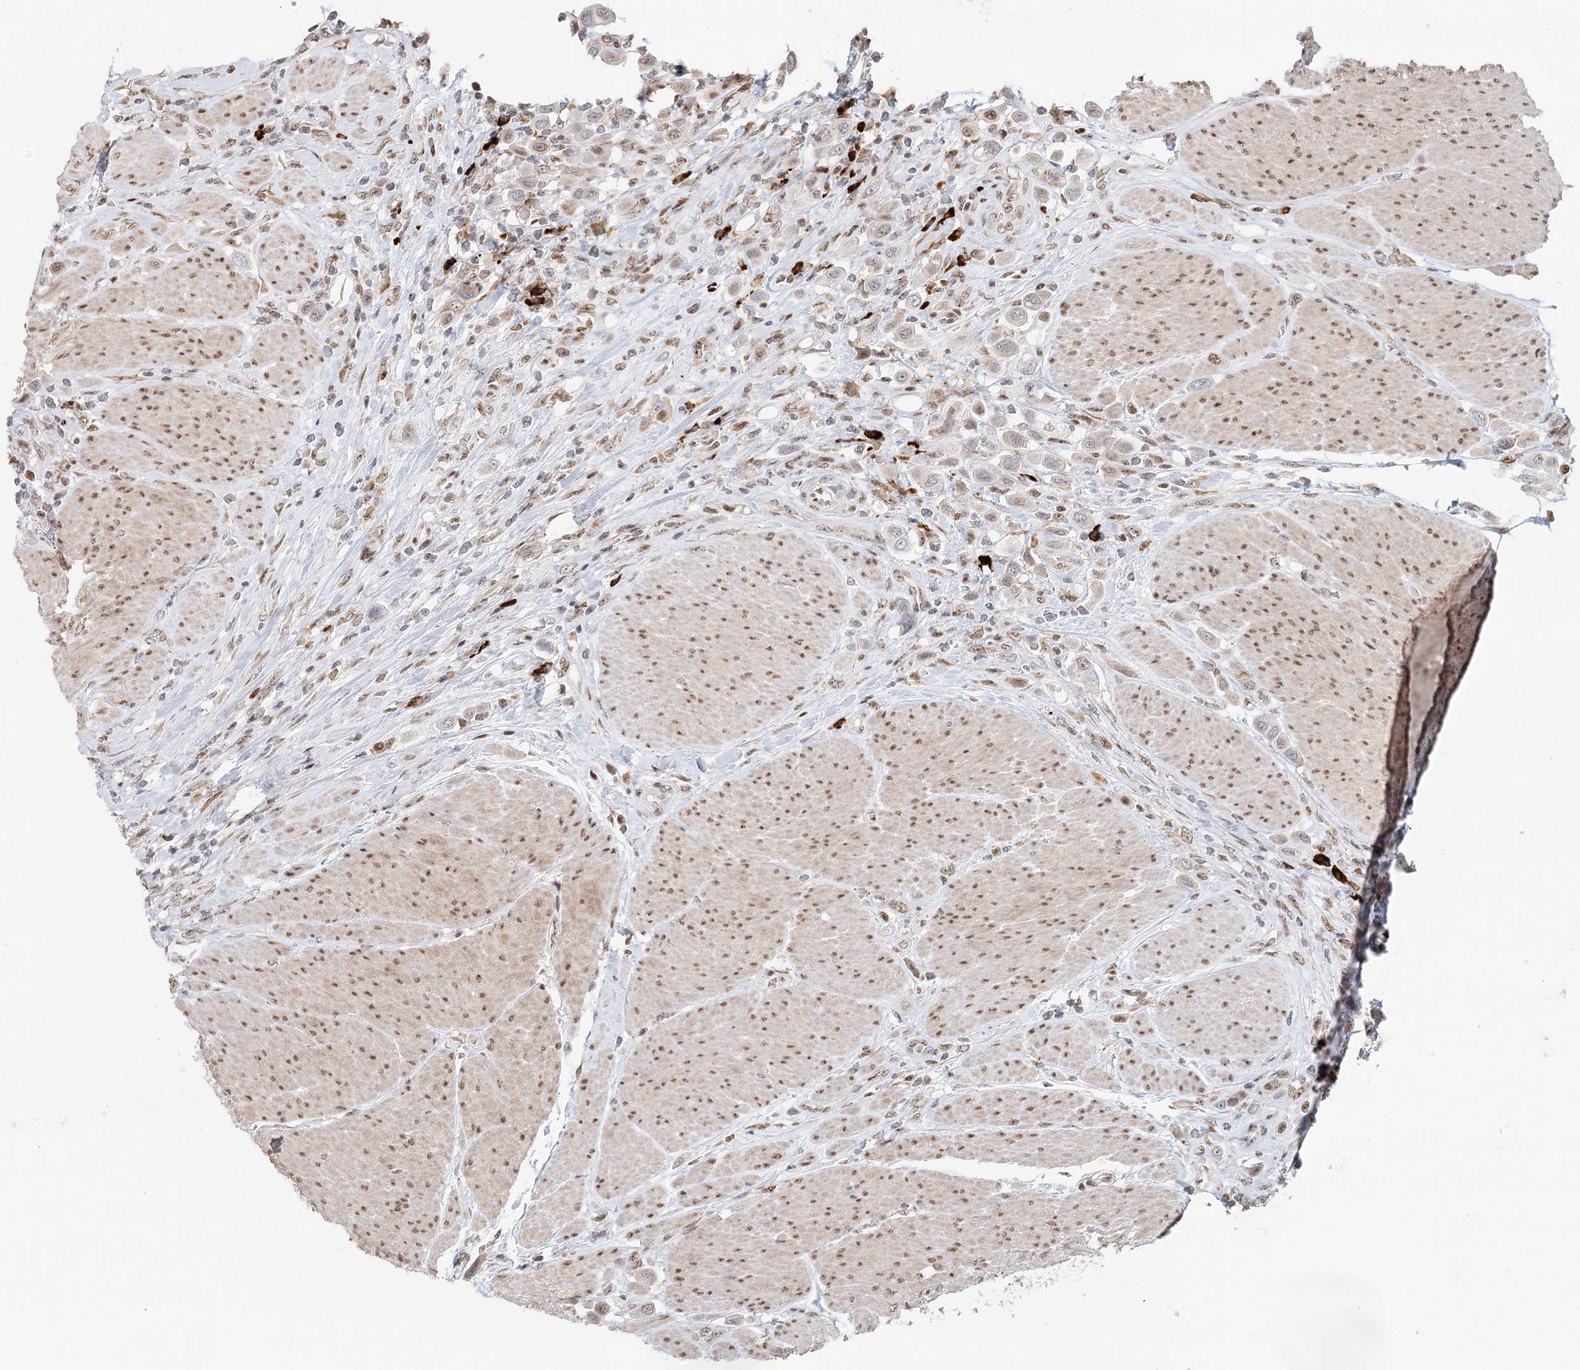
{"staining": {"intensity": "weak", "quantity": "<25%", "location": "cytoplasmic/membranous"}, "tissue": "urothelial cancer", "cell_type": "Tumor cells", "image_type": "cancer", "snomed": [{"axis": "morphology", "description": "Urothelial carcinoma, High grade"}, {"axis": "topography", "description": "Urinary bladder"}], "caption": "Immunohistochemical staining of high-grade urothelial carcinoma displays no significant staining in tumor cells. (Brightfield microscopy of DAB (3,3'-diaminobenzidine) immunohistochemistry at high magnification).", "gene": "BNIP5", "patient": {"sex": "male", "age": 50}}